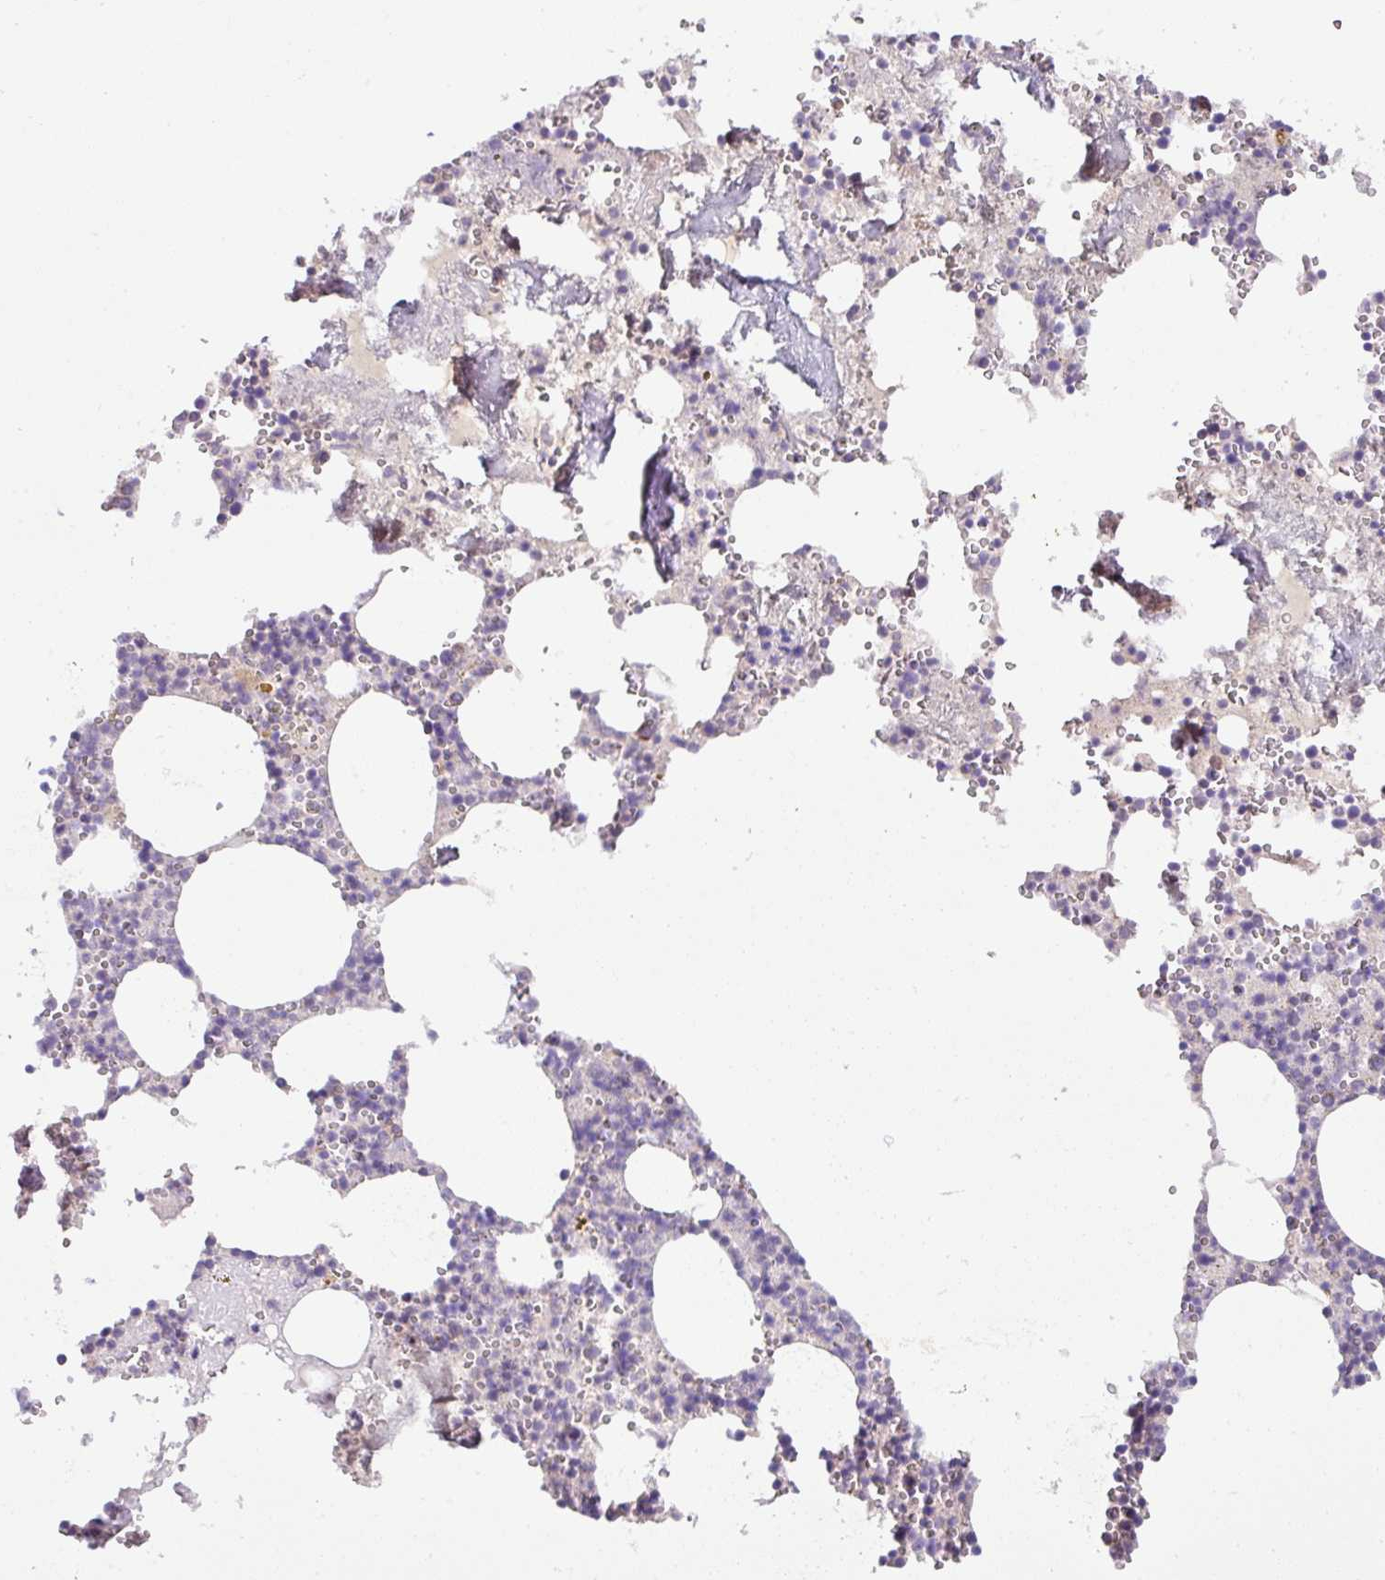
{"staining": {"intensity": "moderate", "quantity": "<25%", "location": "cytoplasmic/membranous"}, "tissue": "bone marrow", "cell_type": "Hematopoietic cells", "image_type": "normal", "snomed": [{"axis": "morphology", "description": "Normal tissue, NOS"}, {"axis": "topography", "description": "Bone marrow"}], "caption": "Immunohistochemical staining of unremarkable human bone marrow displays <25% levels of moderate cytoplasmic/membranous protein staining in approximately <25% of hematopoietic cells. The staining is performed using DAB (3,3'-diaminobenzidine) brown chromogen to label protein expression. The nuclei are counter-stained blue using hematoxylin.", "gene": "ENSG00000269547", "patient": {"sex": "male", "age": 54}}